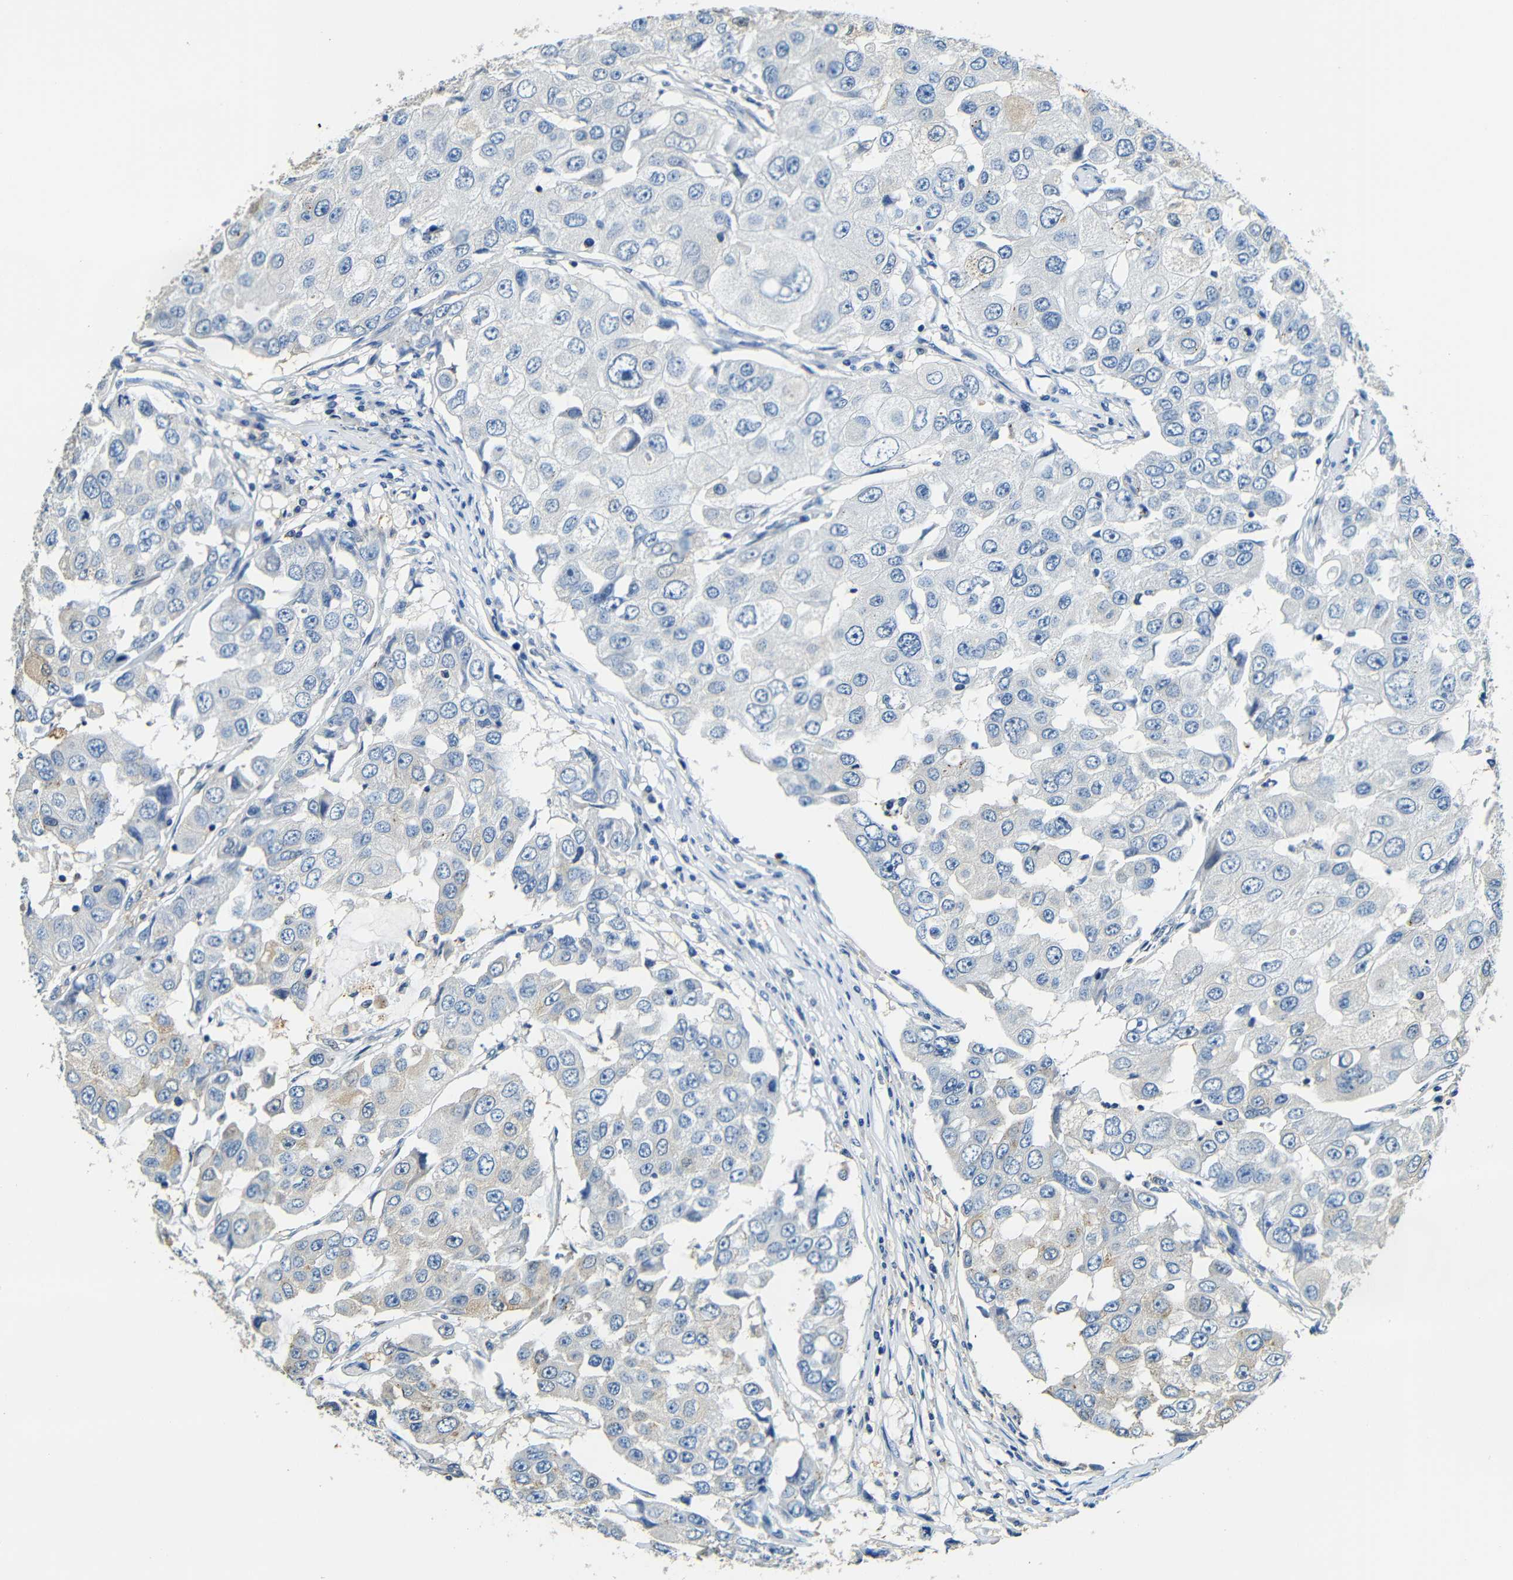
{"staining": {"intensity": "weak", "quantity": "<25%", "location": "cytoplasmic/membranous"}, "tissue": "breast cancer", "cell_type": "Tumor cells", "image_type": "cancer", "snomed": [{"axis": "morphology", "description": "Duct carcinoma"}, {"axis": "topography", "description": "Breast"}], "caption": "Tumor cells show no significant staining in breast cancer (invasive ductal carcinoma).", "gene": "FMO5", "patient": {"sex": "female", "age": 27}}